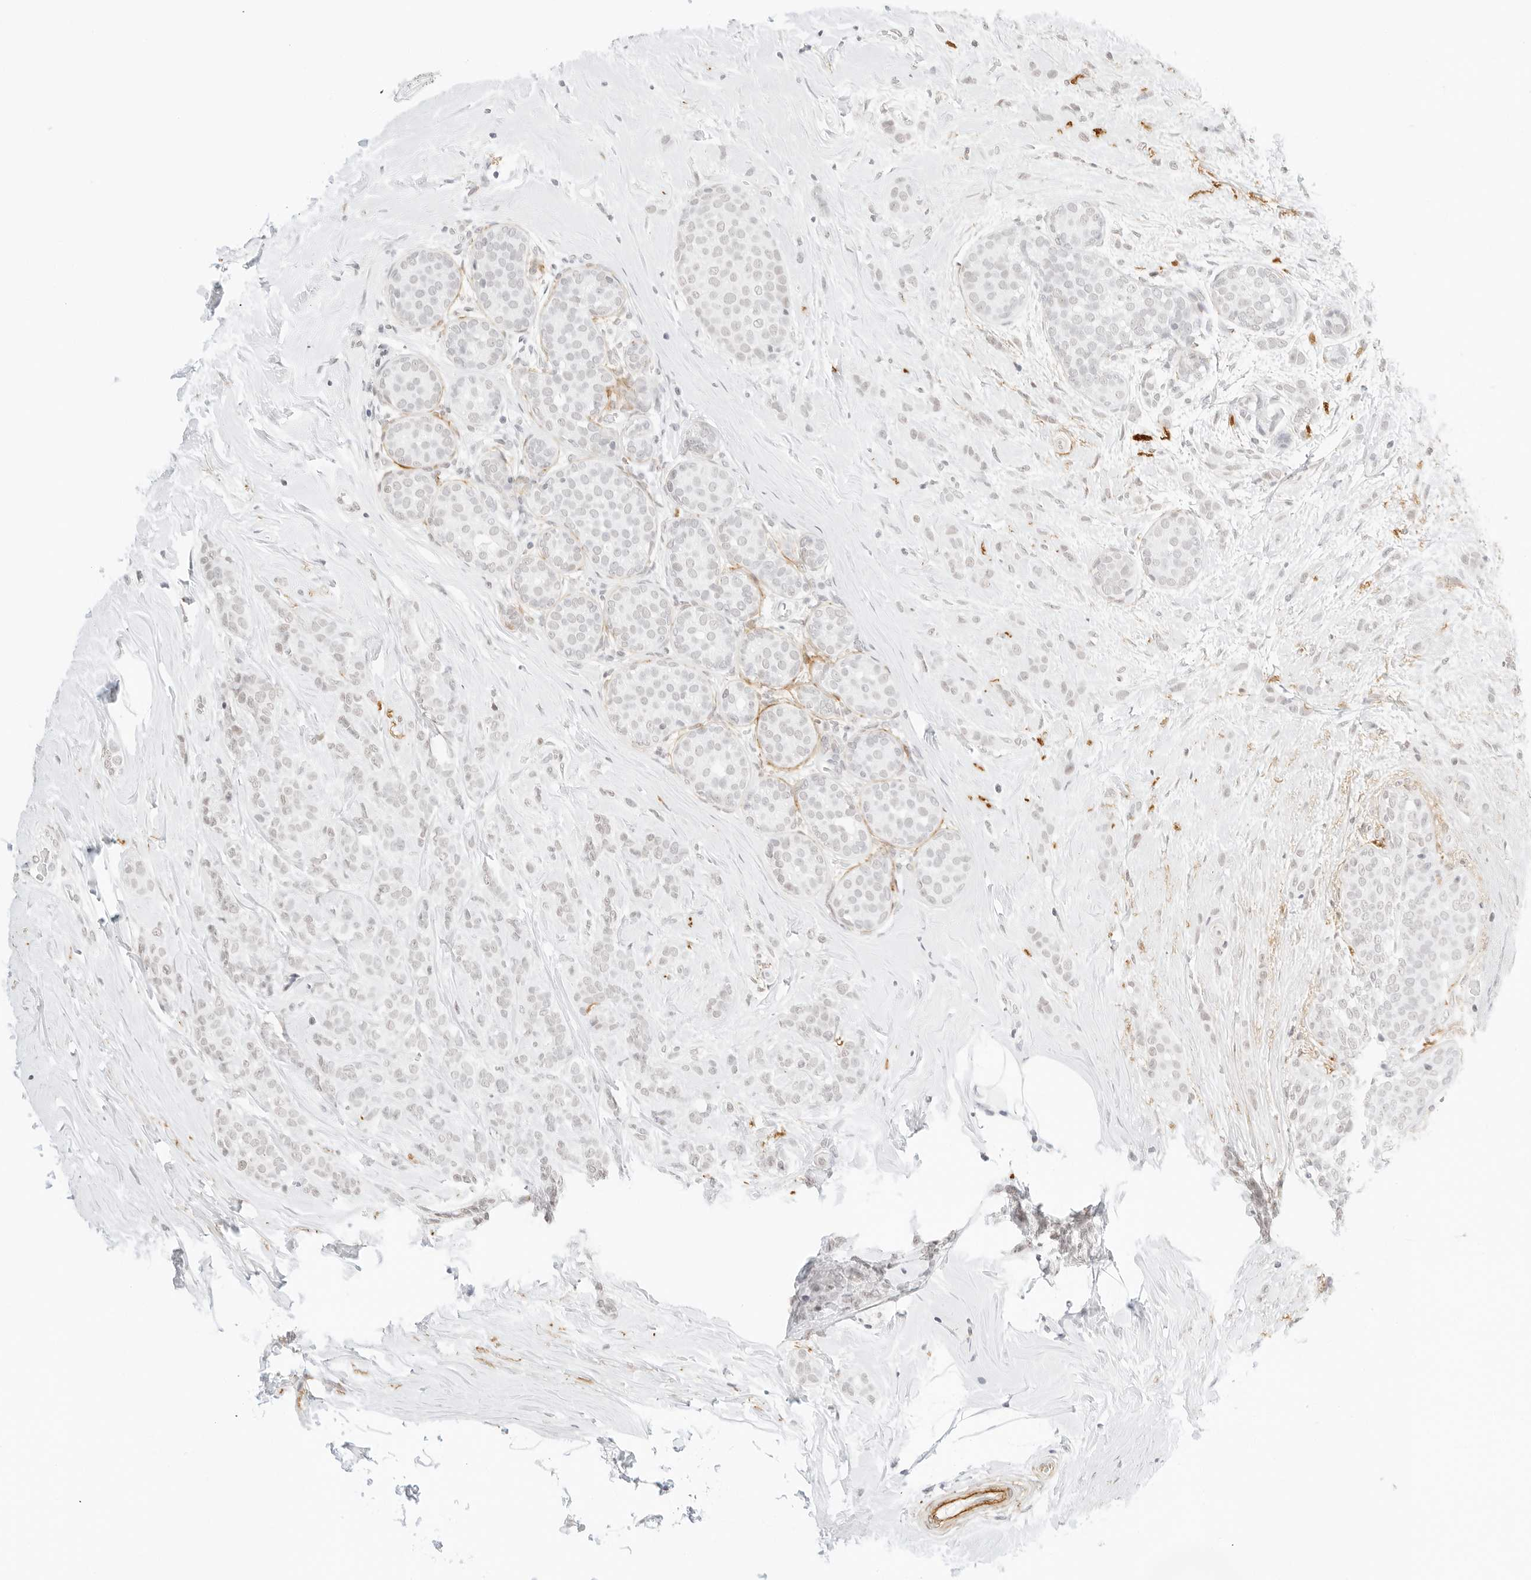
{"staining": {"intensity": "negative", "quantity": "none", "location": "none"}, "tissue": "breast cancer", "cell_type": "Tumor cells", "image_type": "cancer", "snomed": [{"axis": "morphology", "description": "Lobular carcinoma, in situ"}, {"axis": "morphology", "description": "Lobular carcinoma"}, {"axis": "topography", "description": "Breast"}], "caption": "DAB (3,3'-diaminobenzidine) immunohistochemical staining of breast cancer shows no significant staining in tumor cells. (Brightfield microscopy of DAB (3,3'-diaminobenzidine) immunohistochemistry at high magnification).", "gene": "FBLN5", "patient": {"sex": "female", "age": 41}}